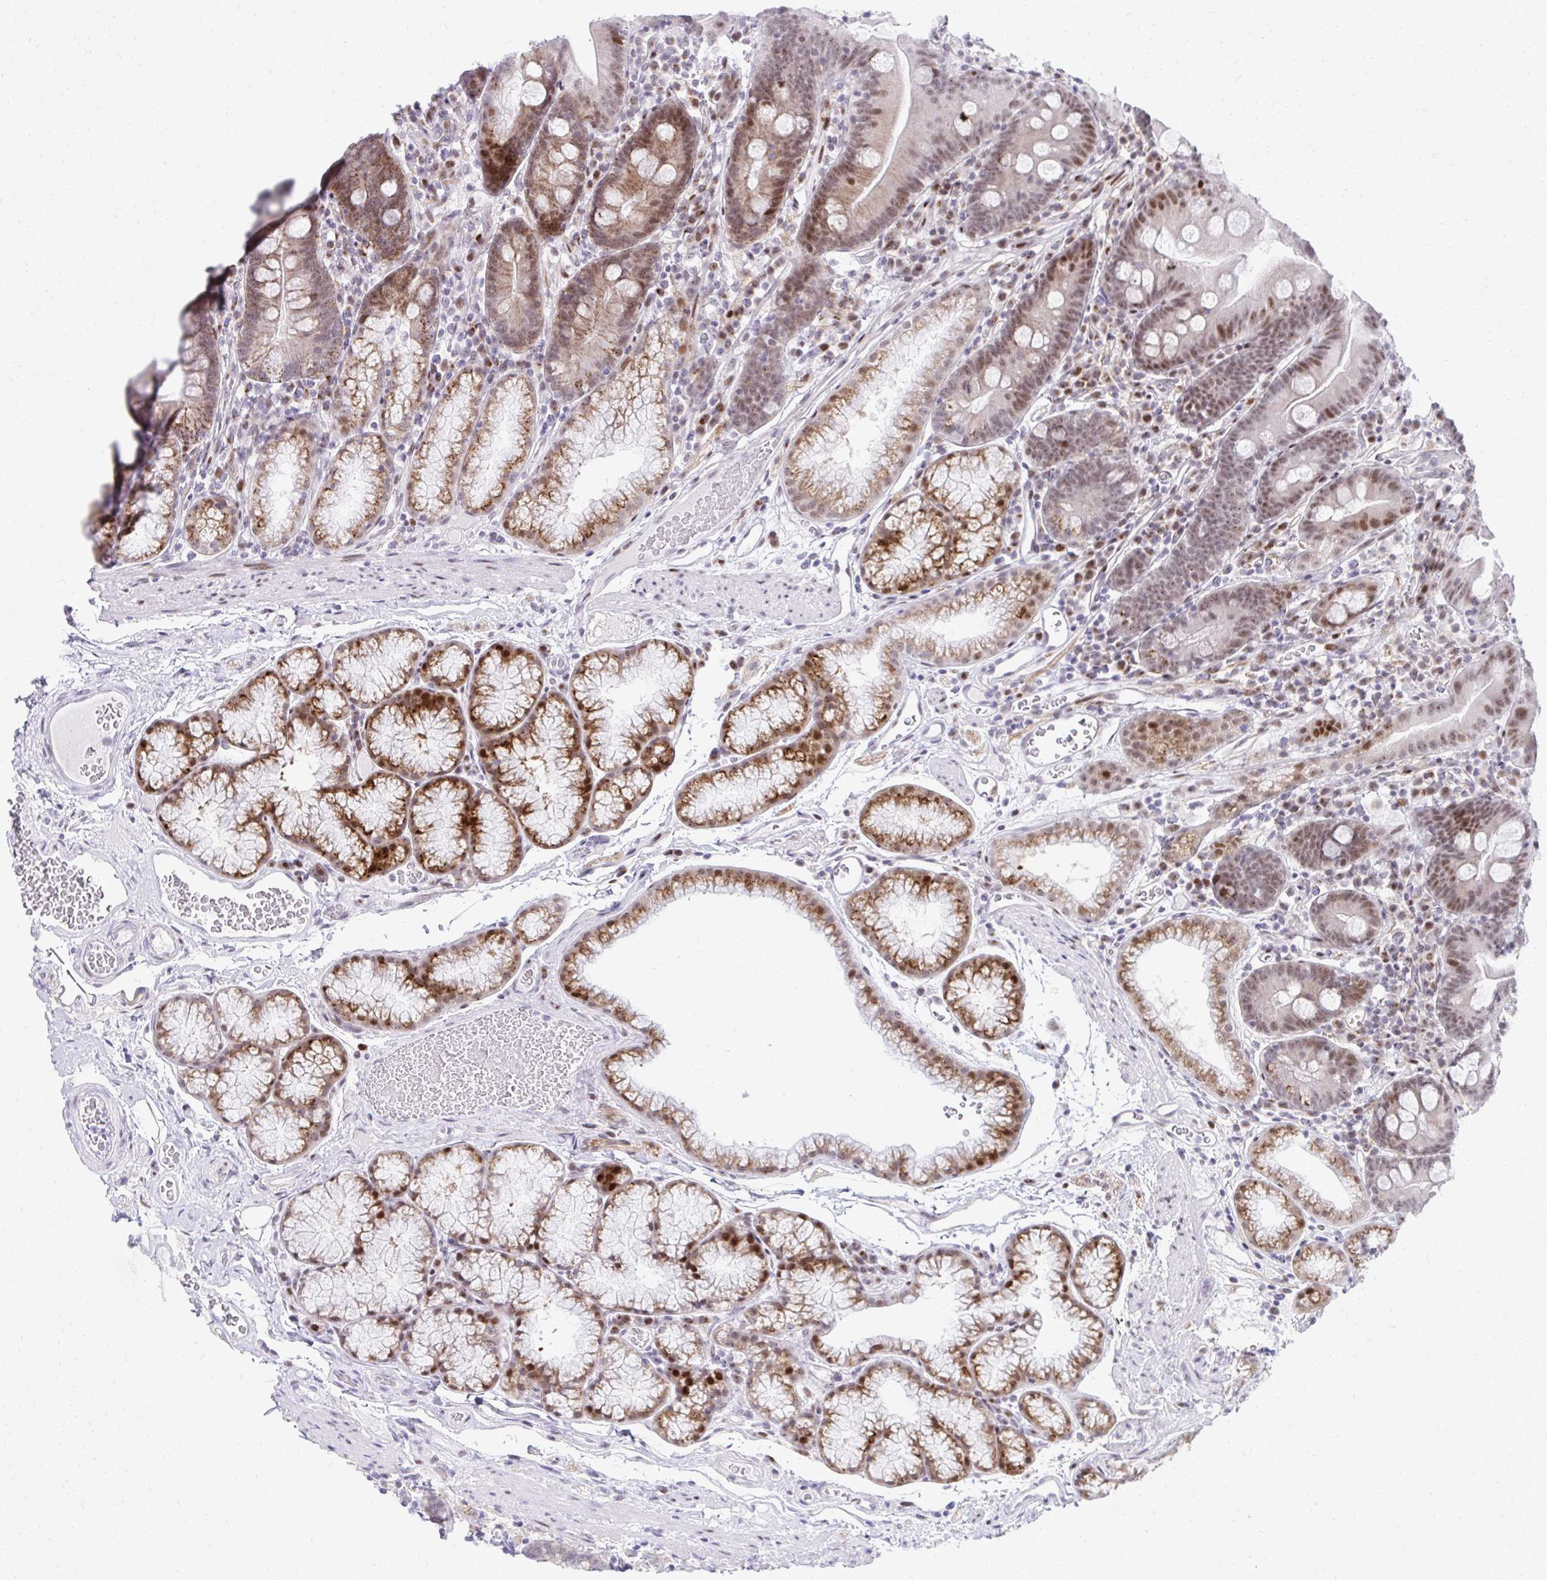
{"staining": {"intensity": "strong", "quantity": "25%-75%", "location": "cytoplasmic/membranous,nuclear"}, "tissue": "duodenum", "cell_type": "Glandular cells", "image_type": "normal", "snomed": [{"axis": "morphology", "description": "Normal tissue, NOS"}, {"axis": "topography", "description": "Duodenum"}], "caption": "Brown immunohistochemical staining in normal duodenum demonstrates strong cytoplasmic/membranous,nuclear staining in approximately 25%-75% of glandular cells. (Stains: DAB (3,3'-diaminobenzidine) in brown, nuclei in blue, Microscopy: brightfield microscopy at high magnification).", "gene": "GLDN", "patient": {"sex": "female", "age": 67}}